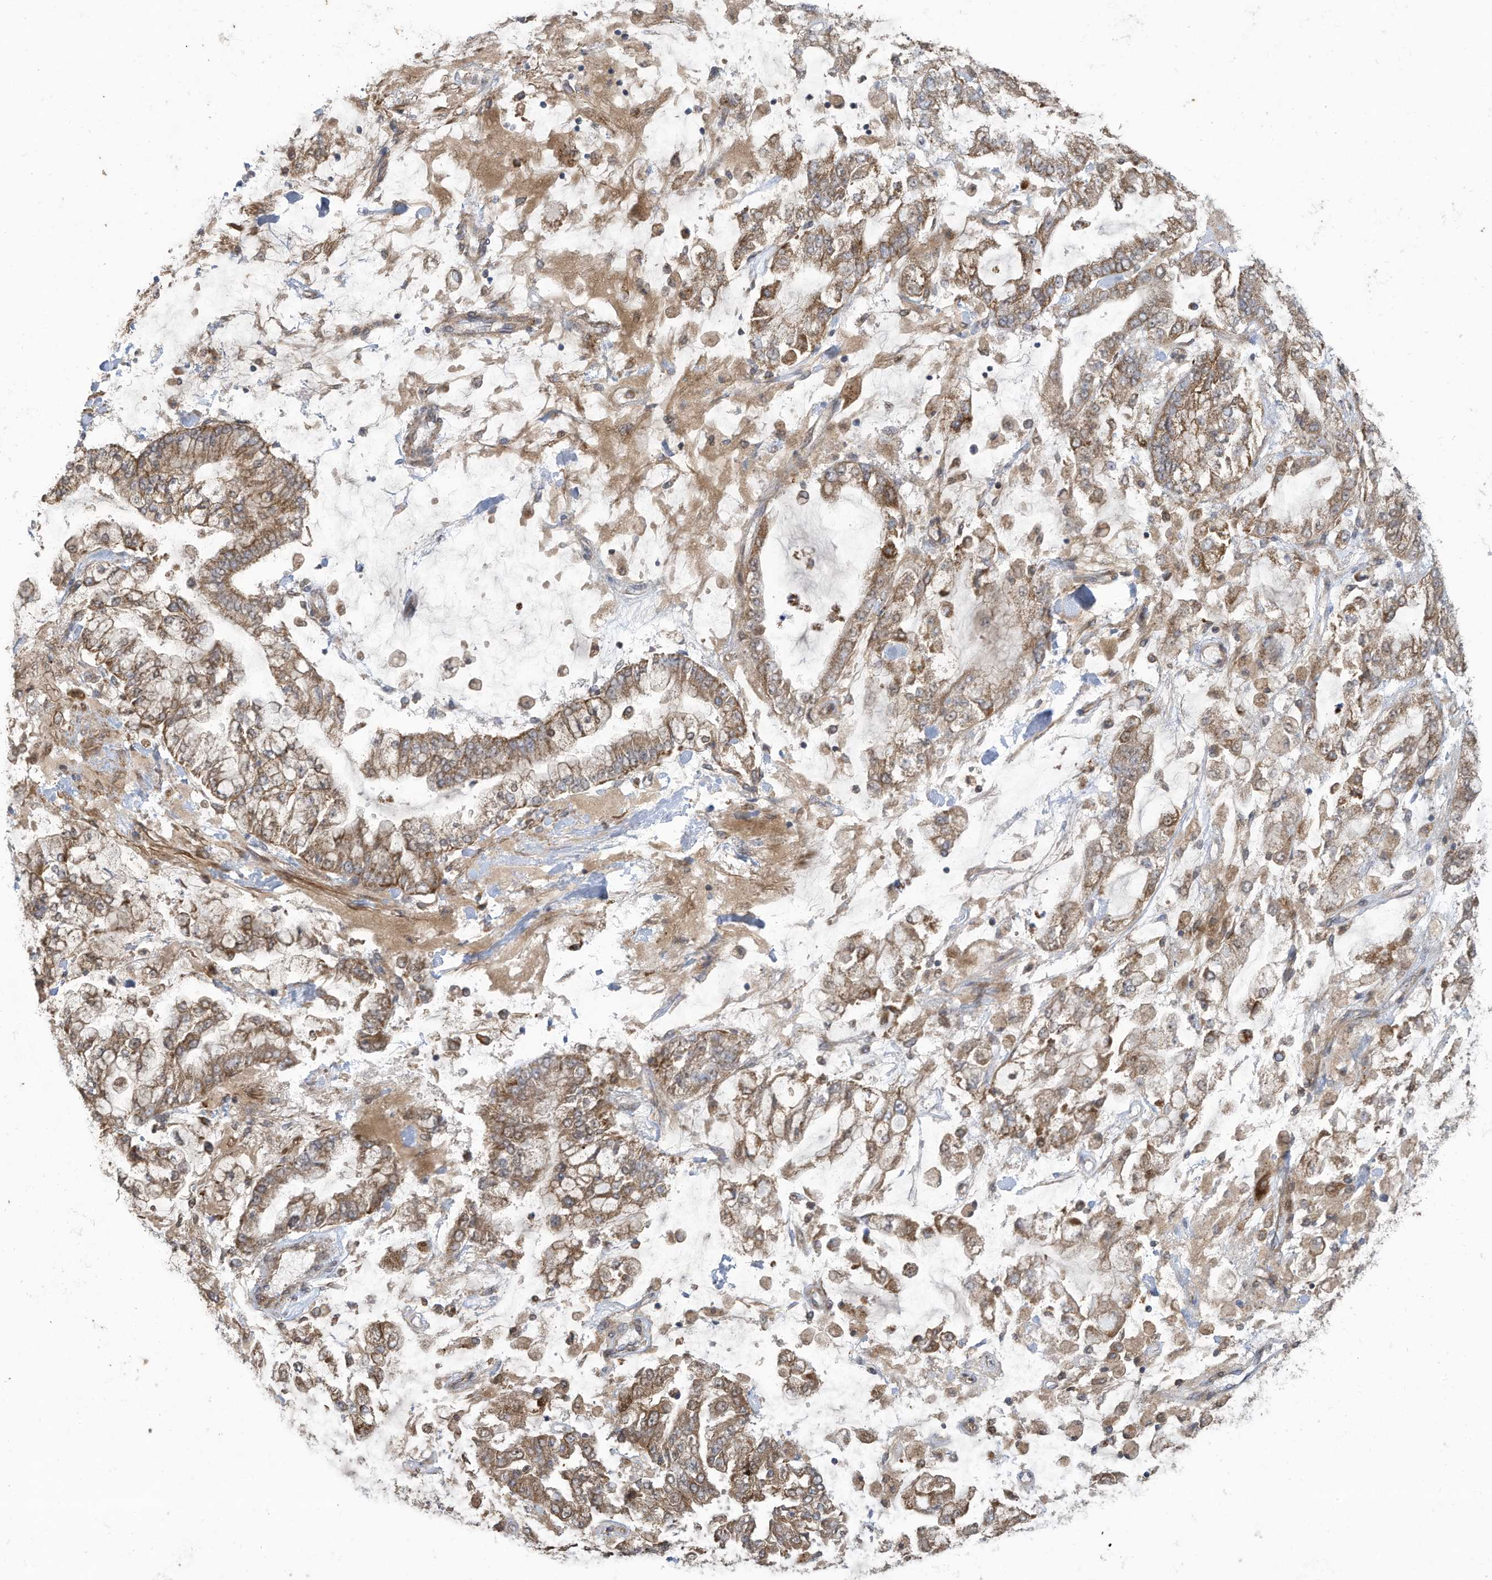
{"staining": {"intensity": "moderate", "quantity": ">75%", "location": "cytoplasmic/membranous"}, "tissue": "stomach cancer", "cell_type": "Tumor cells", "image_type": "cancer", "snomed": [{"axis": "morphology", "description": "Normal tissue, NOS"}, {"axis": "morphology", "description": "Adenocarcinoma, NOS"}, {"axis": "topography", "description": "Stomach, upper"}, {"axis": "topography", "description": "Stomach"}], "caption": "Immunohistochemical staining of human adenocarcinoma (stomach) displays medium levels of moderate cytoplasmic/membranous protein staining in about >75% of tumor cells.", "gene": "C2orf74", "patient": {"sex": "male", "age": 76}}